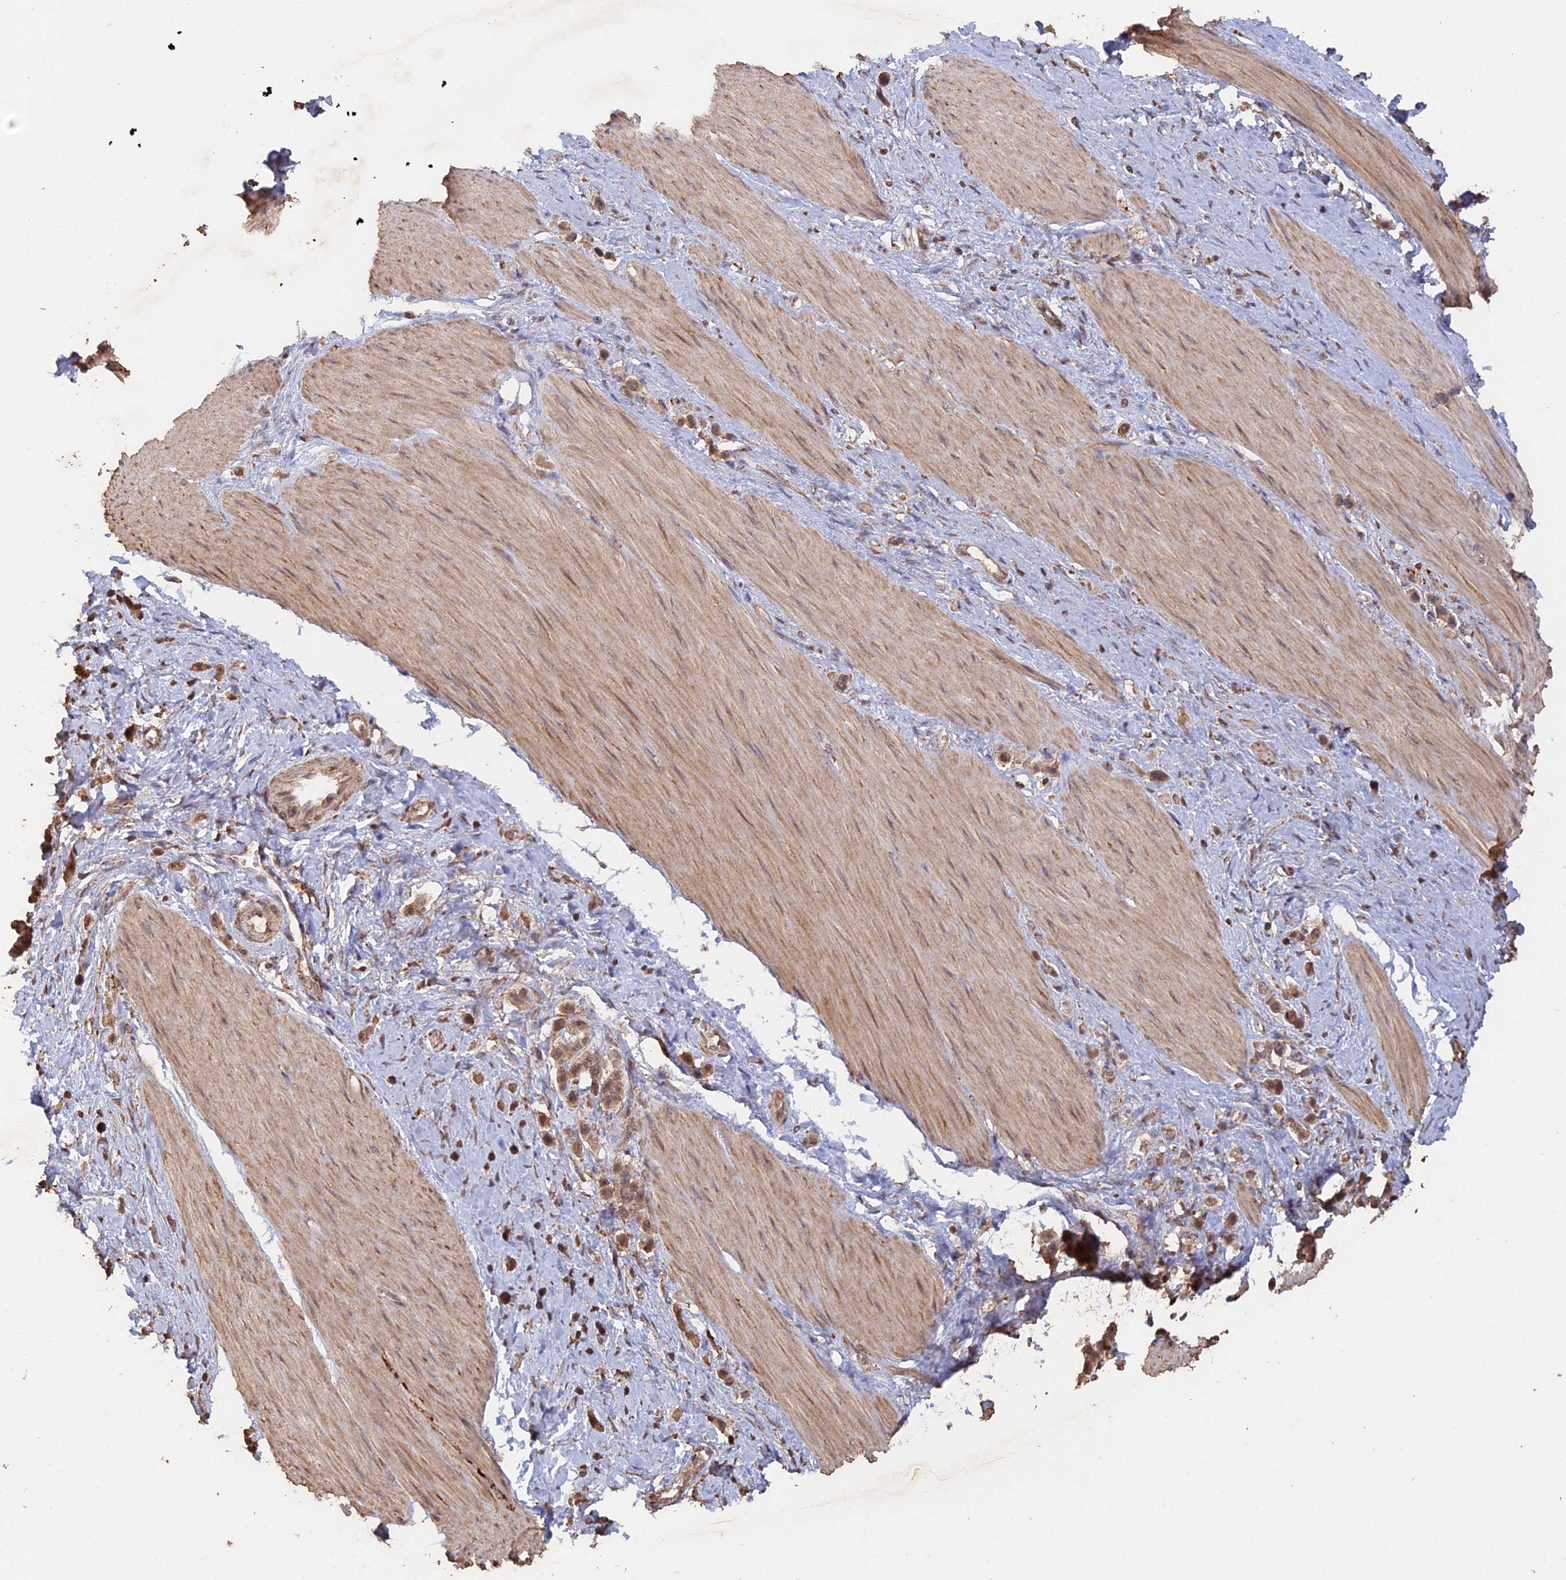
{"staining": {"intensity": "moderate", "quantity": ">75%", "location": "cytoplasmic/membranous,nuclear"}, "tissue": "stomach cancer", "cell_type": "Tumor cells", "image_type": "cancer", "snomed": [{"axis": "morphology", "description": "Adenocarcinoma, NOS"}, {"axis": "topography", "description": "Stomach"}], "caption": "IHC micrograph of neoplastic tissue: human stomach adenocarcinoma stained using immunohistochemistry displays medium levels of moderate protein expression localized specifically in the cytoplasmic/membranous and nuclear of tumor cells, appearing as a cytoplasmic/membranous and nuclear brown color.", "gene": "FAM210B", "patient": {"sex": "female", "age": 65}}